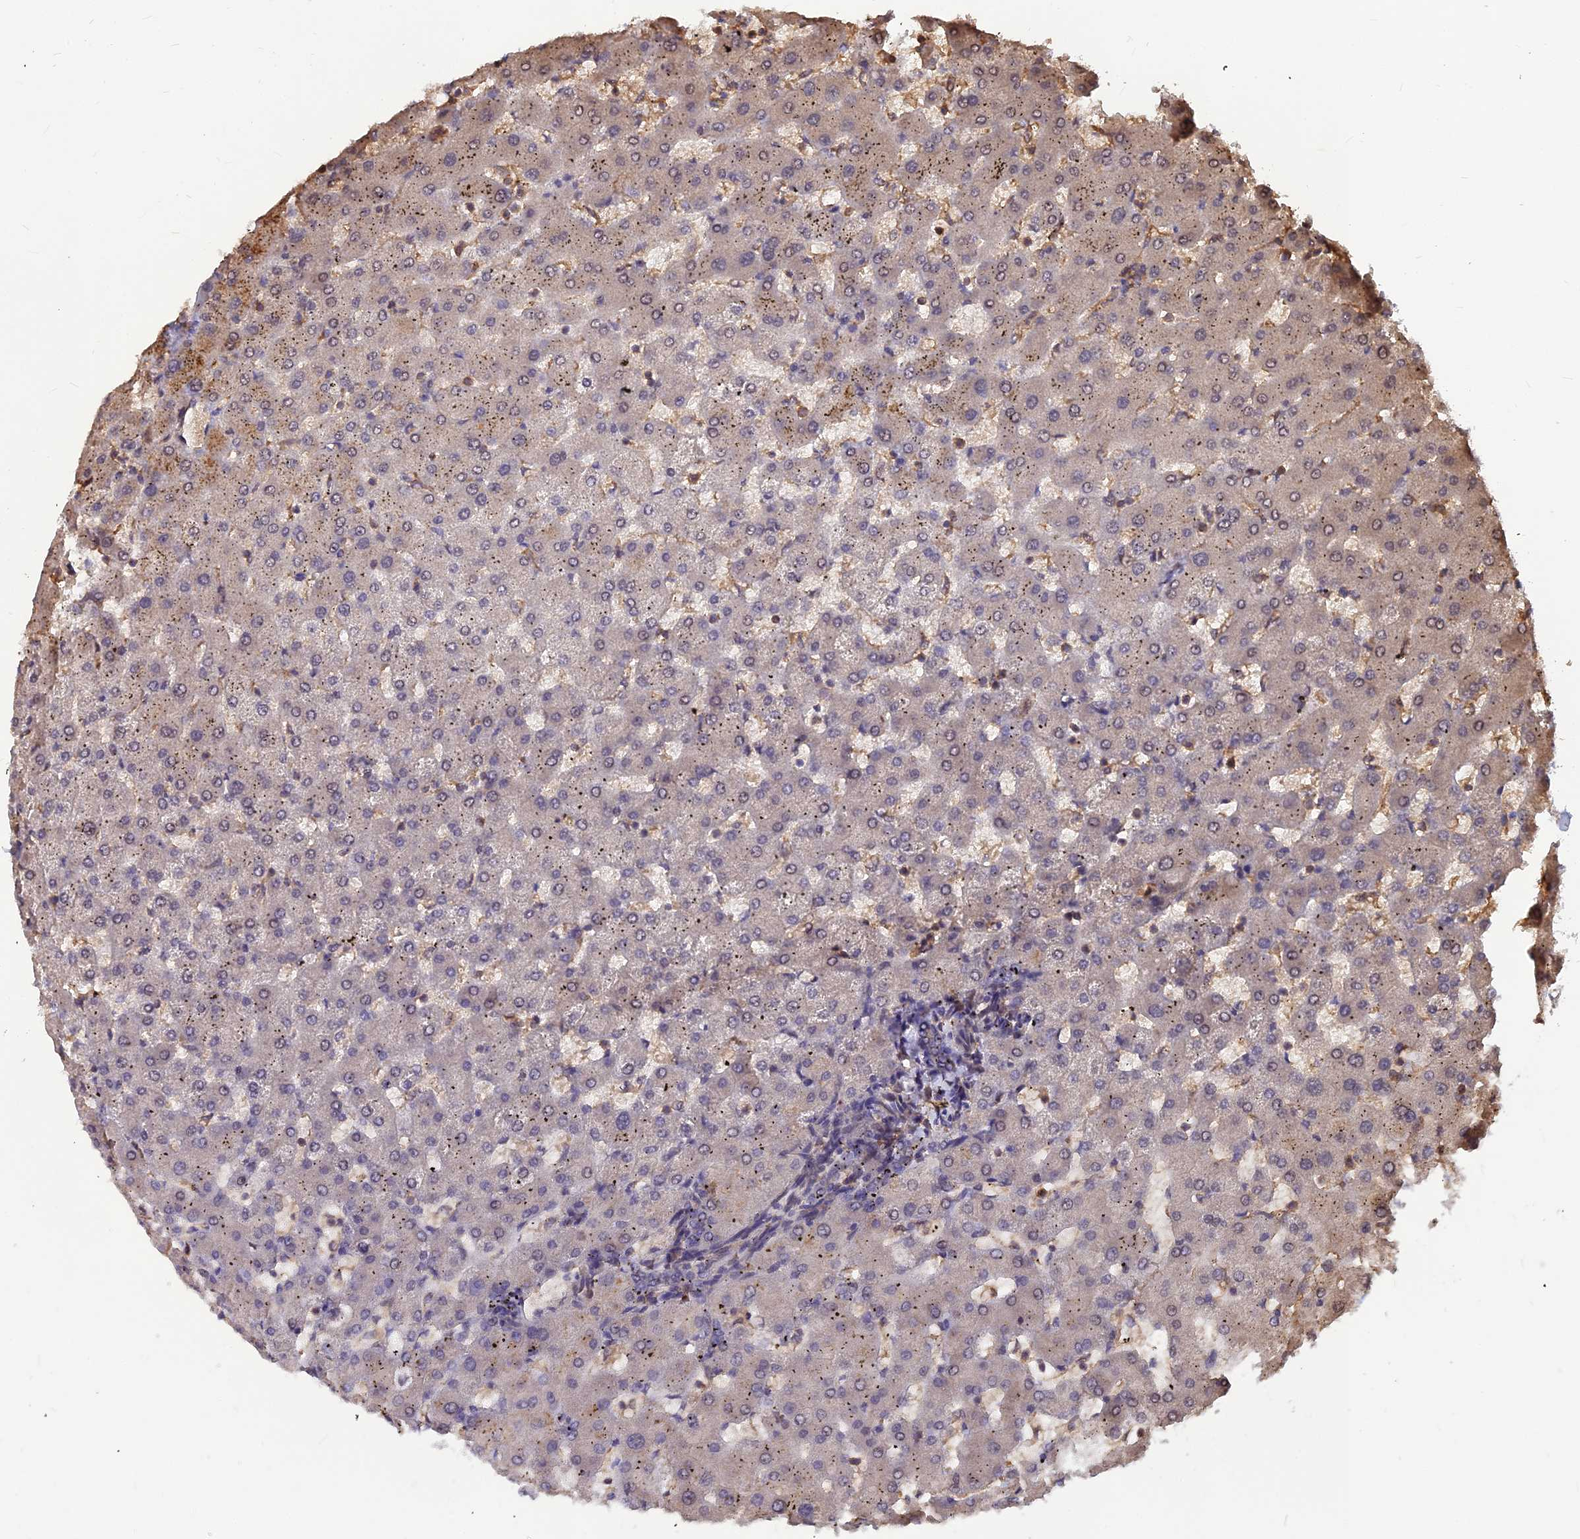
{"staining": {"intensity": "weak", "quantity": "25%-75%", "location": "cytoplasmic/membranous"}, "tissue": "liver", "cell_type": "Cholangiocytes", "image_type": "normal", "snomed": [{"axis": "morphology", "description": "Normal tissue, NOS"}, {"axis": "topography", "description": "Liver"}], "caption": "This is an image of immunohistochemistry (IHC) staining of normal liver, which shows weak staining in the cytoplasmic/membranous of cholangiocytes.", "gene": "ZNF467", "patient": {"sex": "female", "age": 63}}